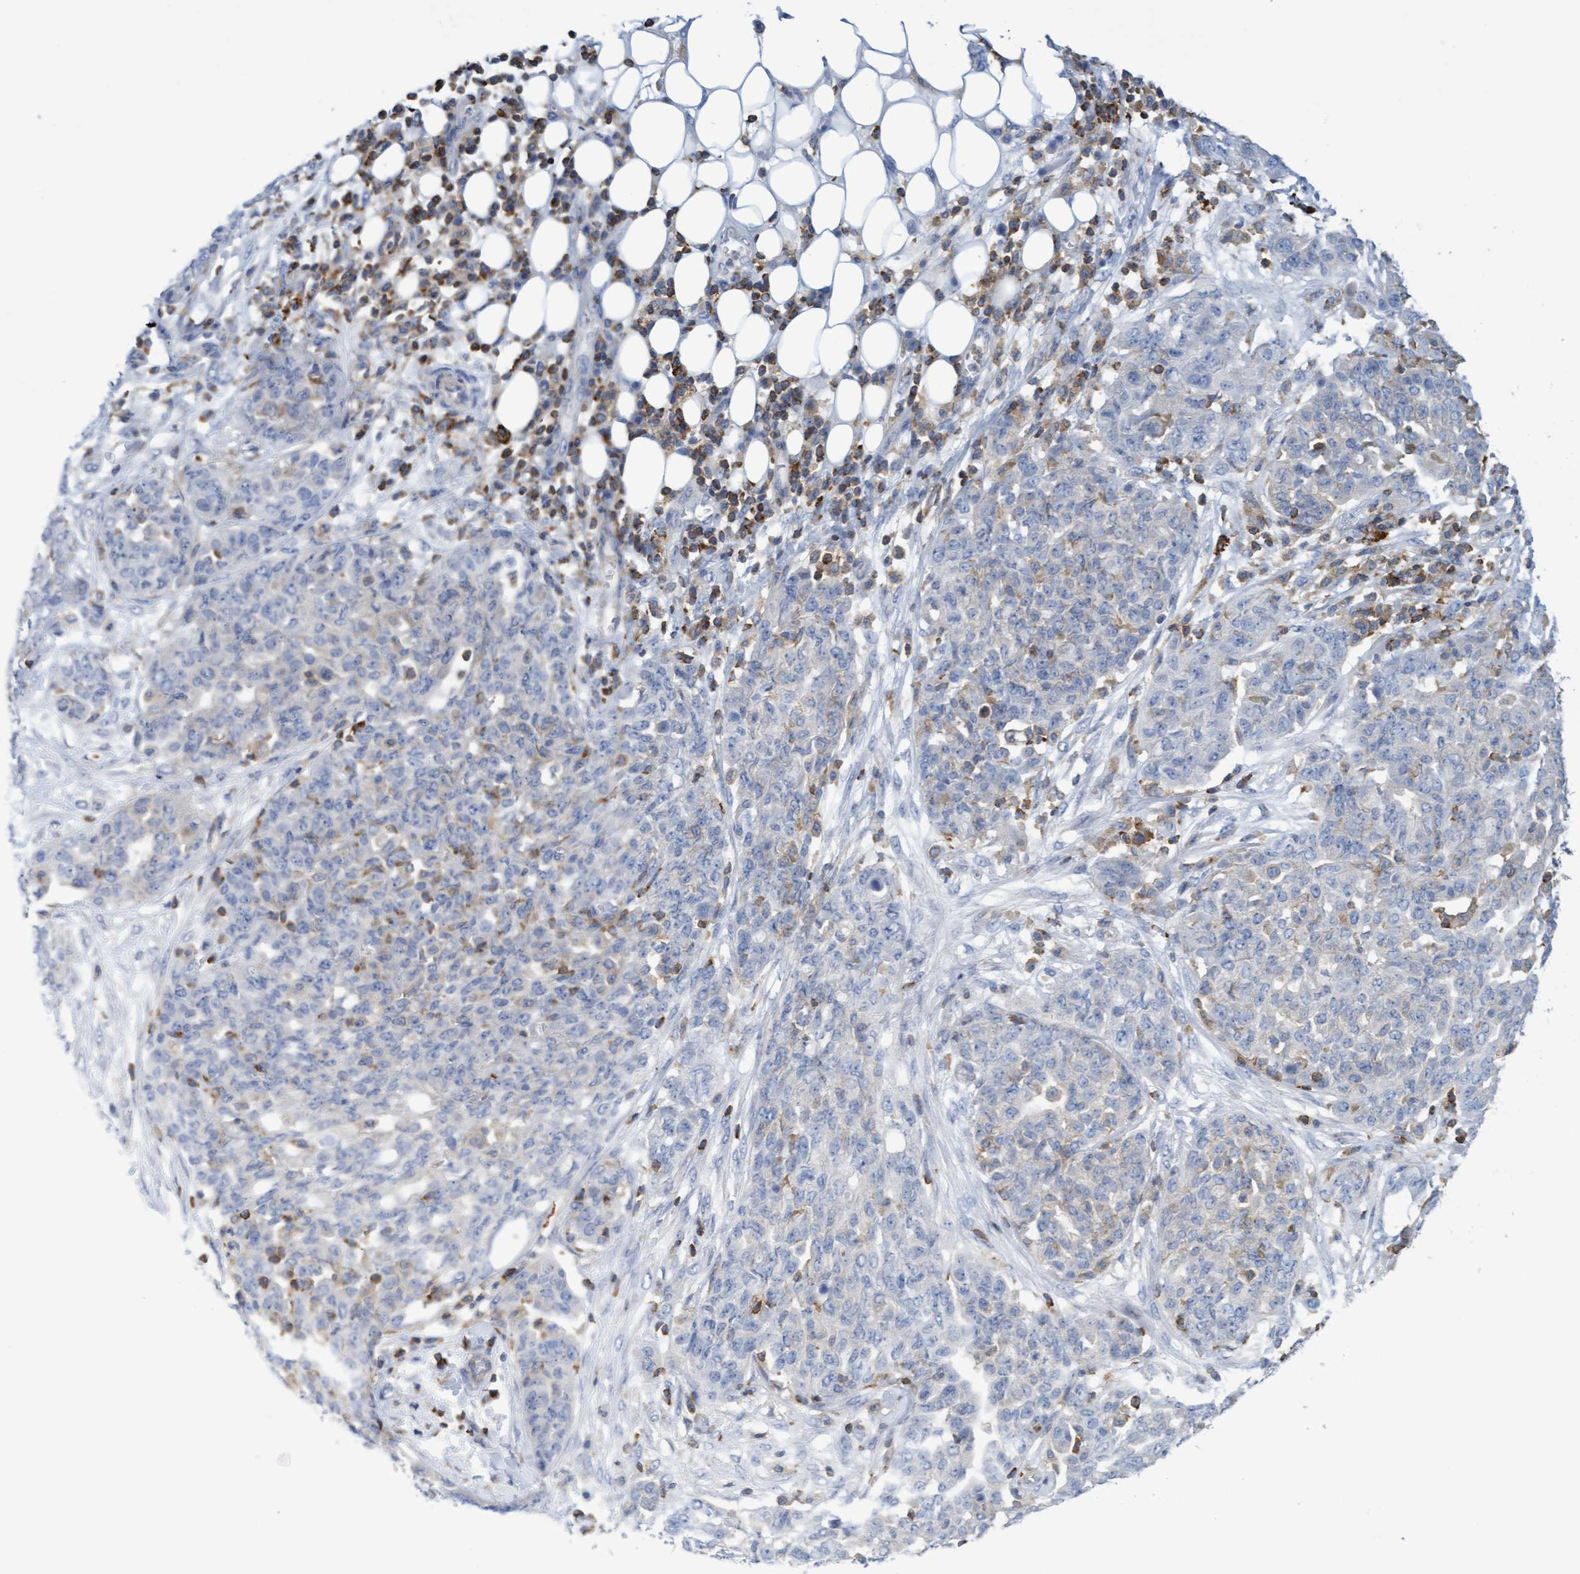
{"staining": {"intensity": "negative", "quantity": "none", "location": "none"}, "tissue": "ovarian cancer", "cell_type": "Tumor cells", "image_type": "cancer", "snomed": [{"axis": "morphology", "description": "Cystadenocarcinoma, serous, NOS"}, {"axis": "topography", "description": "Soft tissue"}, {"axis": "topography", "description": "Ovary"}], "caption": "Immunohistochemical staining of ovarian serous cystadenocarcinoma demonstrates no significant expression in tumor cells.", "gene": "FNBP1", "patient": {"sex": "female", "age": 57}}